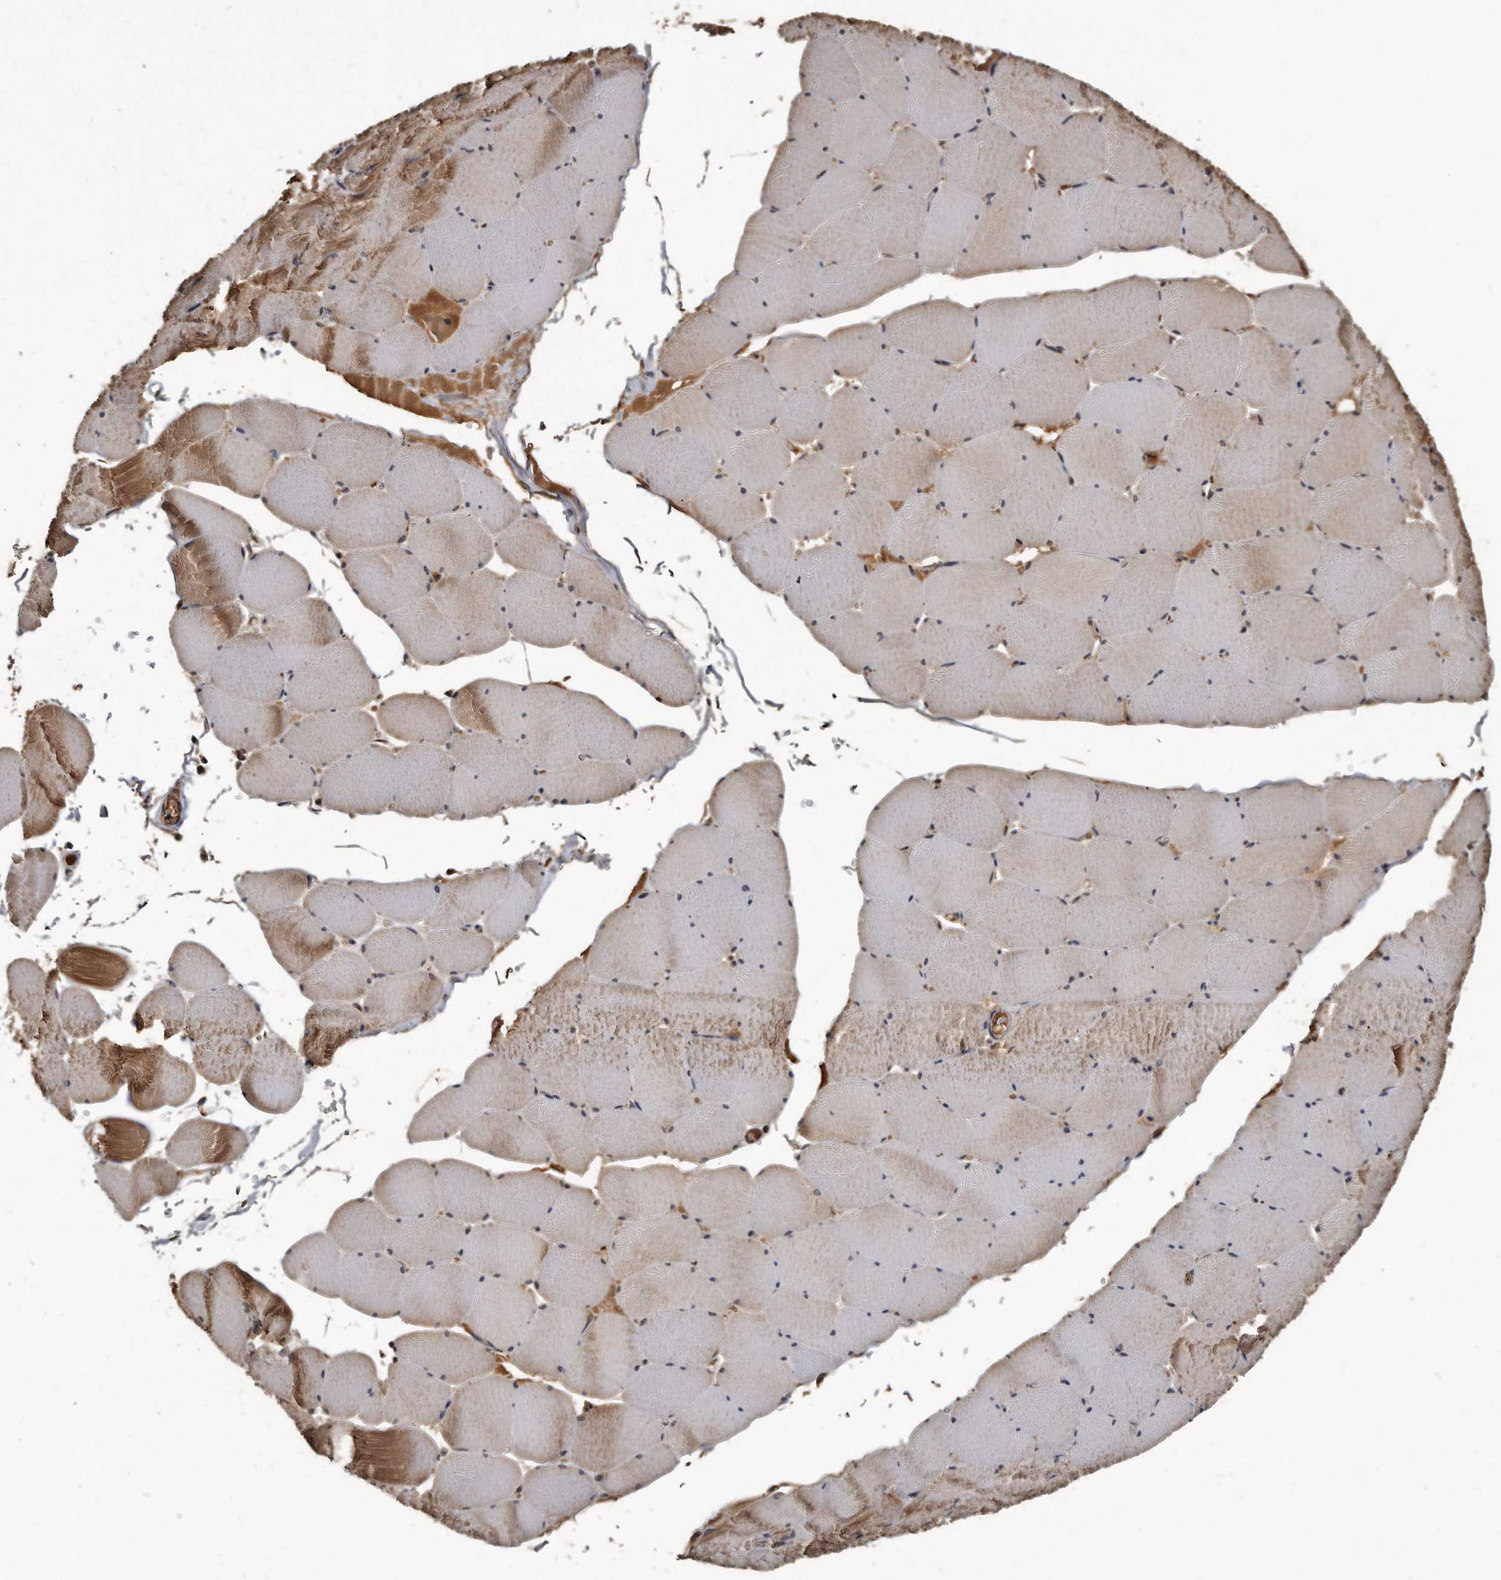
{"staining": {"intensity": "moderate", "quantity": "25%-75%", "location": "cytoplasmic/membranous"}, "tissue": "skeletal muscle", "cell_type": "Myocytes", "image_type": "normal", "snomed": [{"axis": "morphology", "description": "Normal tissue, NOS"}, {"axis": "topography", "description": "Skeletal muscle"}, {"axis": "topography", "description": "Head-Neck"}], "caption": "Moderate cytoplasmic/membranous expression is present in approximately 25%-75% of myocytes in unremarkable skeletal muscle.", "gene": "FAM136A", "patient": {"sex": "male", "age": 66}}